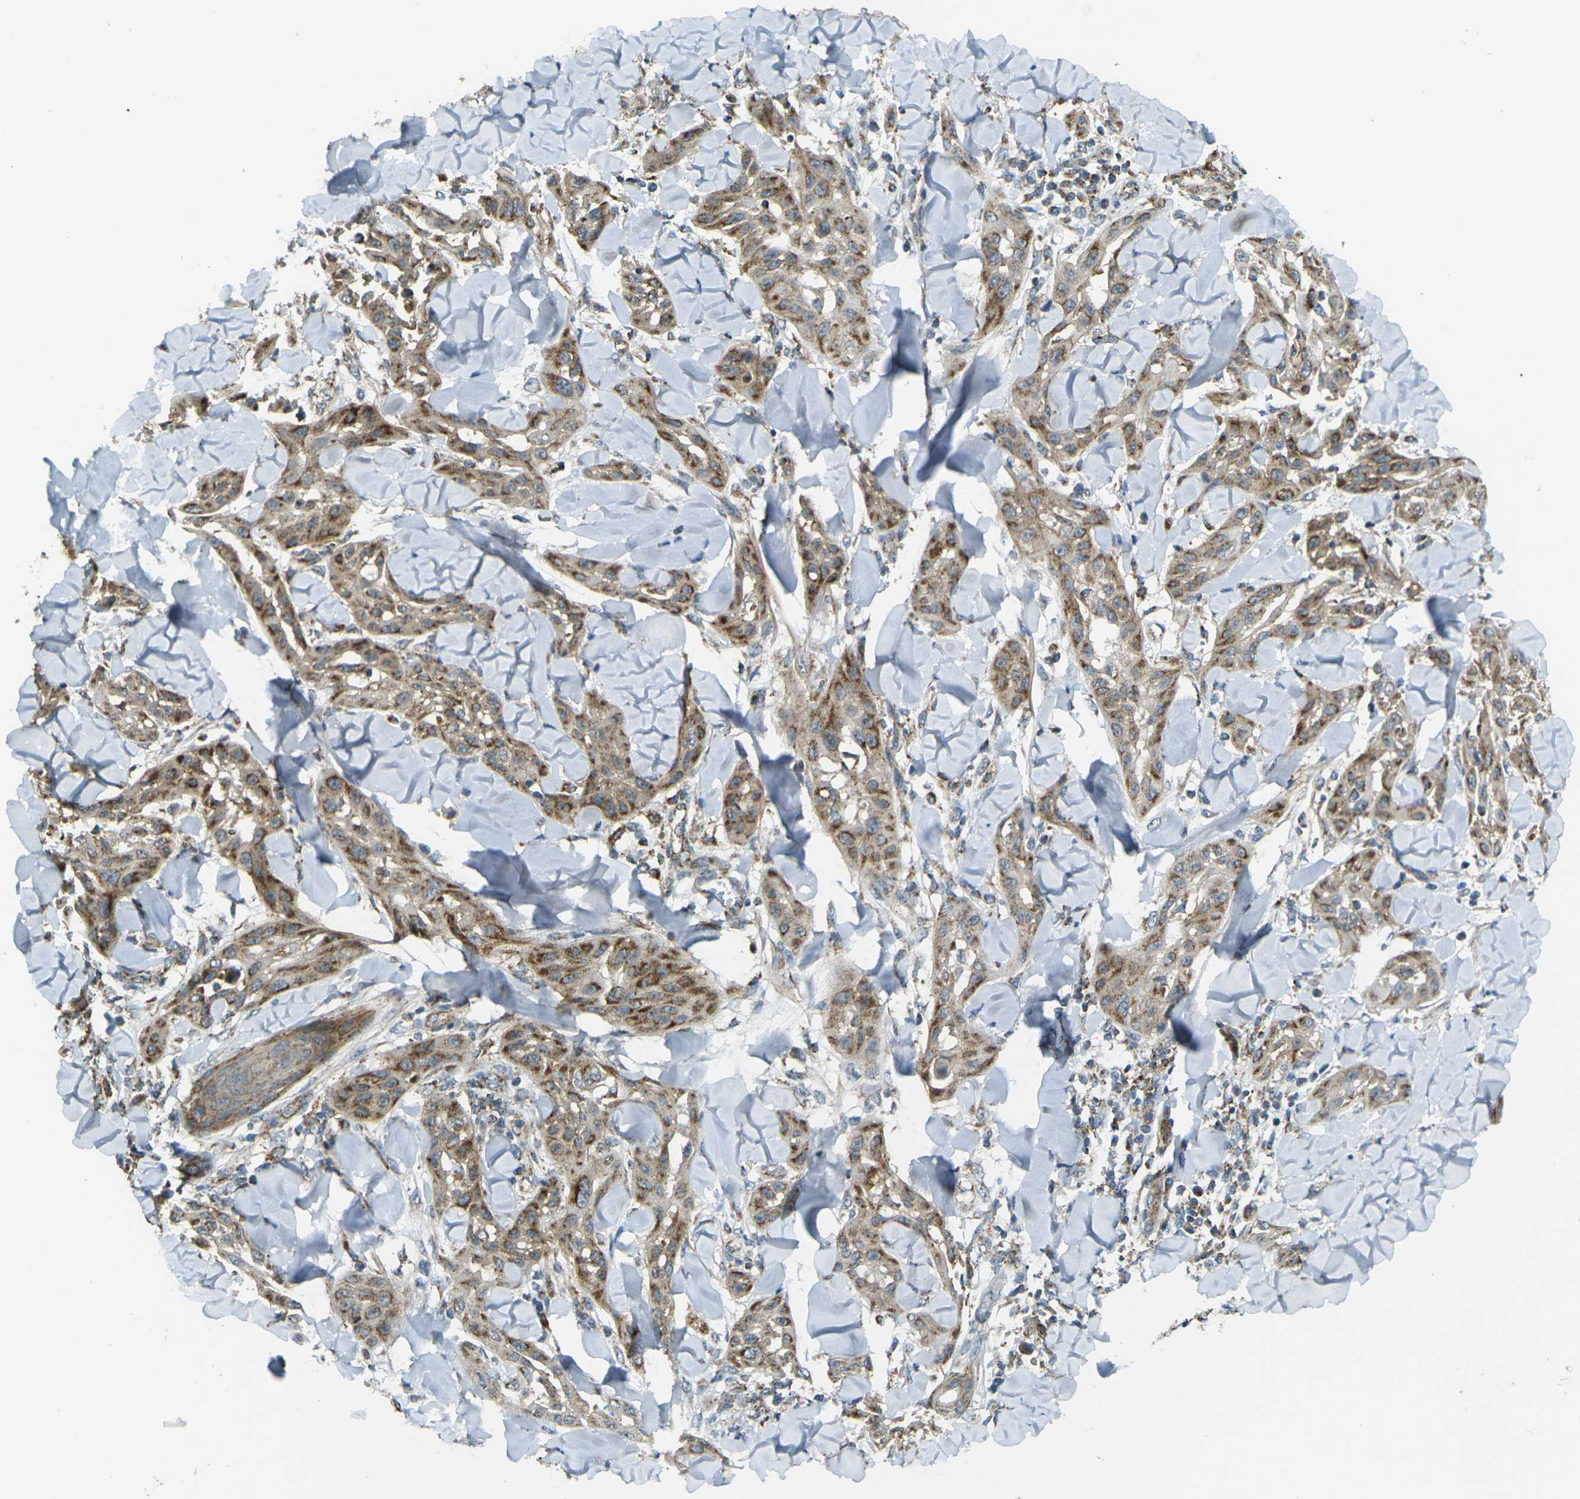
{"staining": {"intensity": "moderate", "quantity": ">75%", "location": "cytoplasmic/membranous"}, "tissue": "skin cancer", "cell_type": "Tumor cells", "image_type": "cancer", "snomed": [{"axis": "morphology", "description": "Squamous cell carcinoma, NOS"}, {"axis": "topography", "description": "Skin"}], "caption": "A brown stain labels moderate cytoplasmic/membranous expression of a protein in skin squamous cell carcinoma tumor cells.", "gene": "IGF1R", "patient": {"sex": "male", "age": 24}}